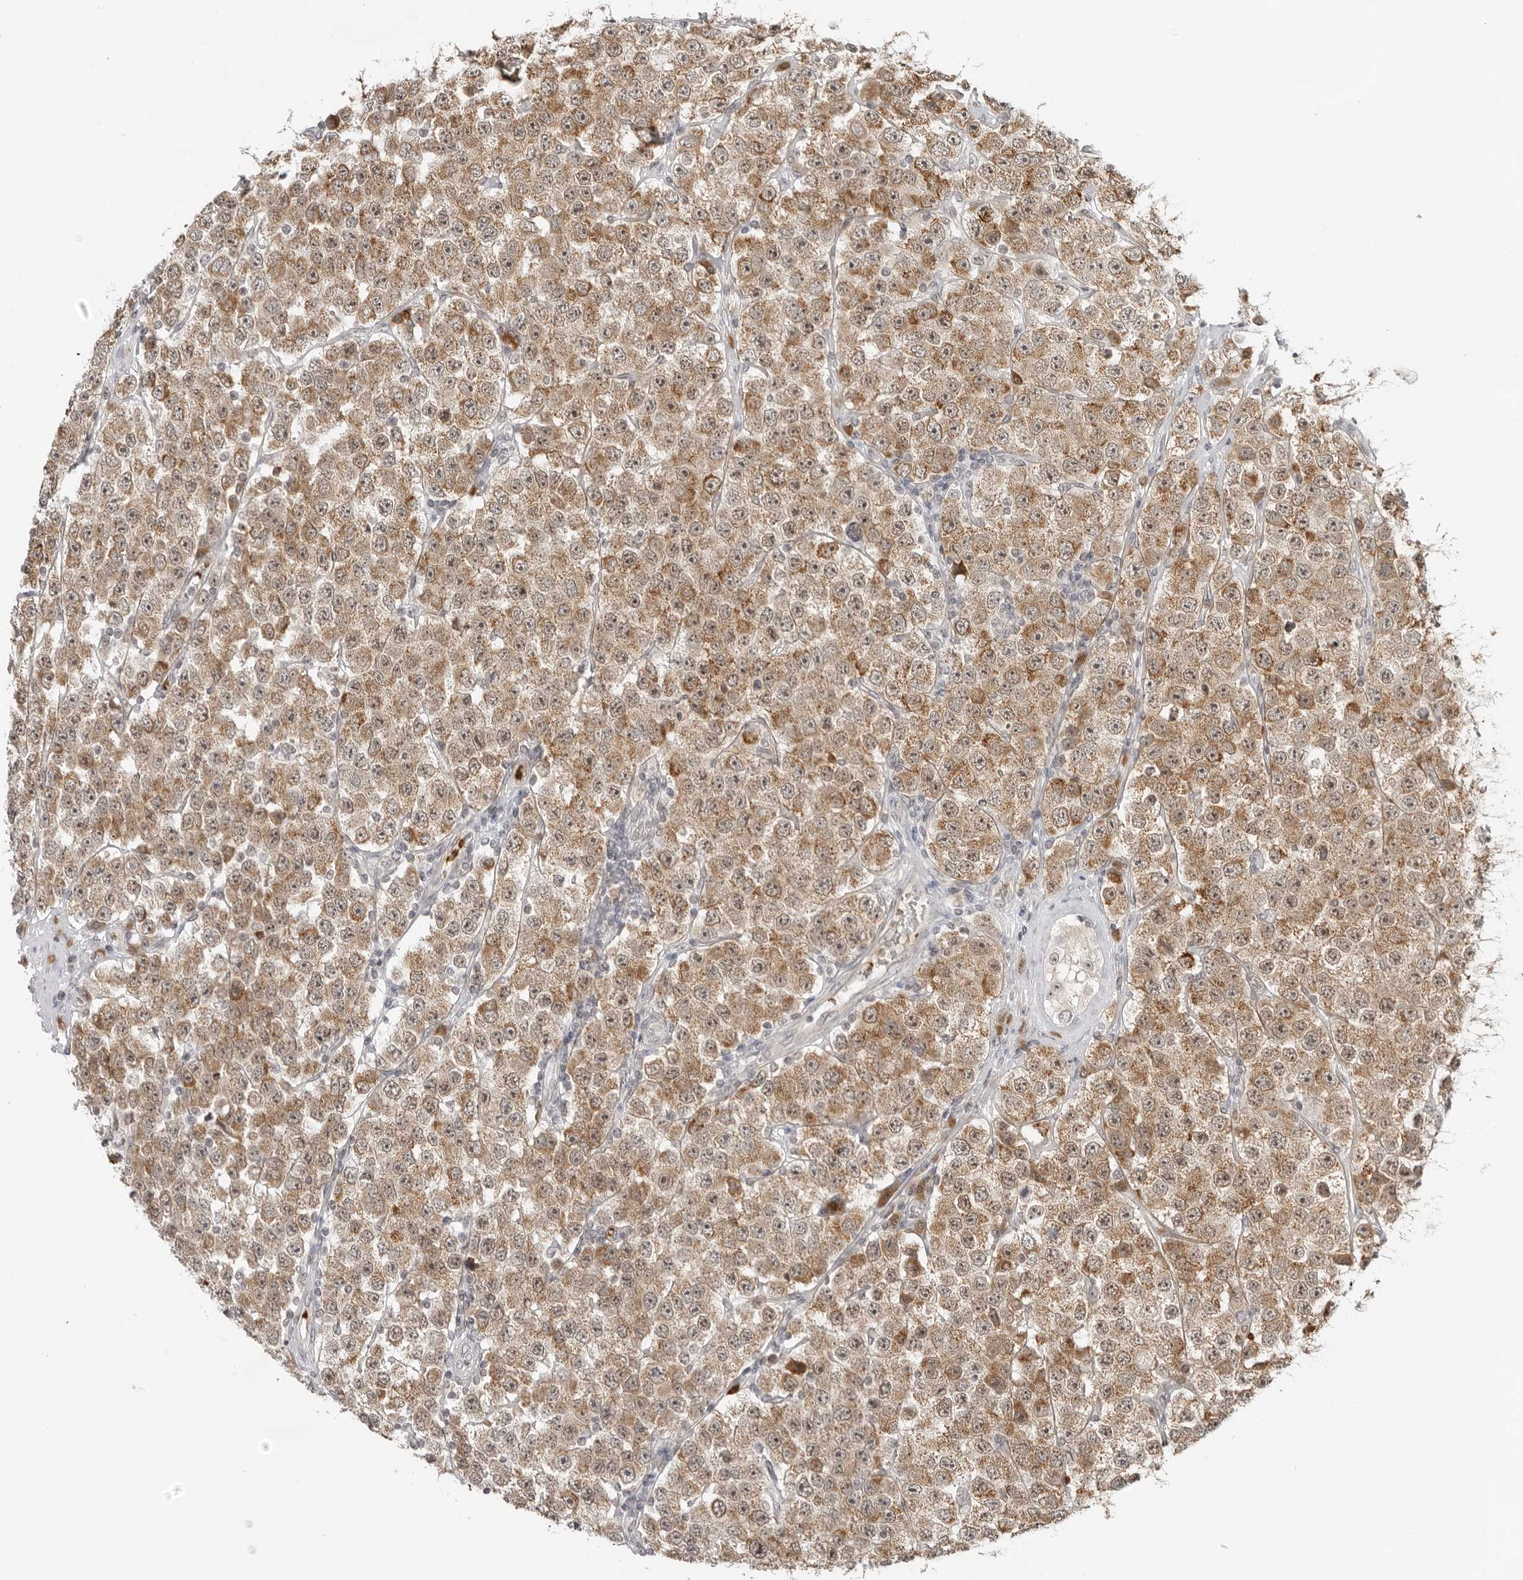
{"staining": {"intensity": "moderate", "quantity": ">75%", "location": "cytoplasmic/membranous"}, "tissue": "testis cancer", "cell_type": "Tumor cells", "image_type": "cancer", "snomed": [{"axis": "morphology", "description": "Seminoma, NOS"}, {"axis": "topography", "description": "Testis"}], "caption": "IHC image of human seminoma (testis) stained for a protein (brown), which shows medium levels of moderate cytoplasmic/membranous expression in about >75% of tumor cells.", "gene": "SUGCT", "patient": {"sex": "male", "age": 28}}